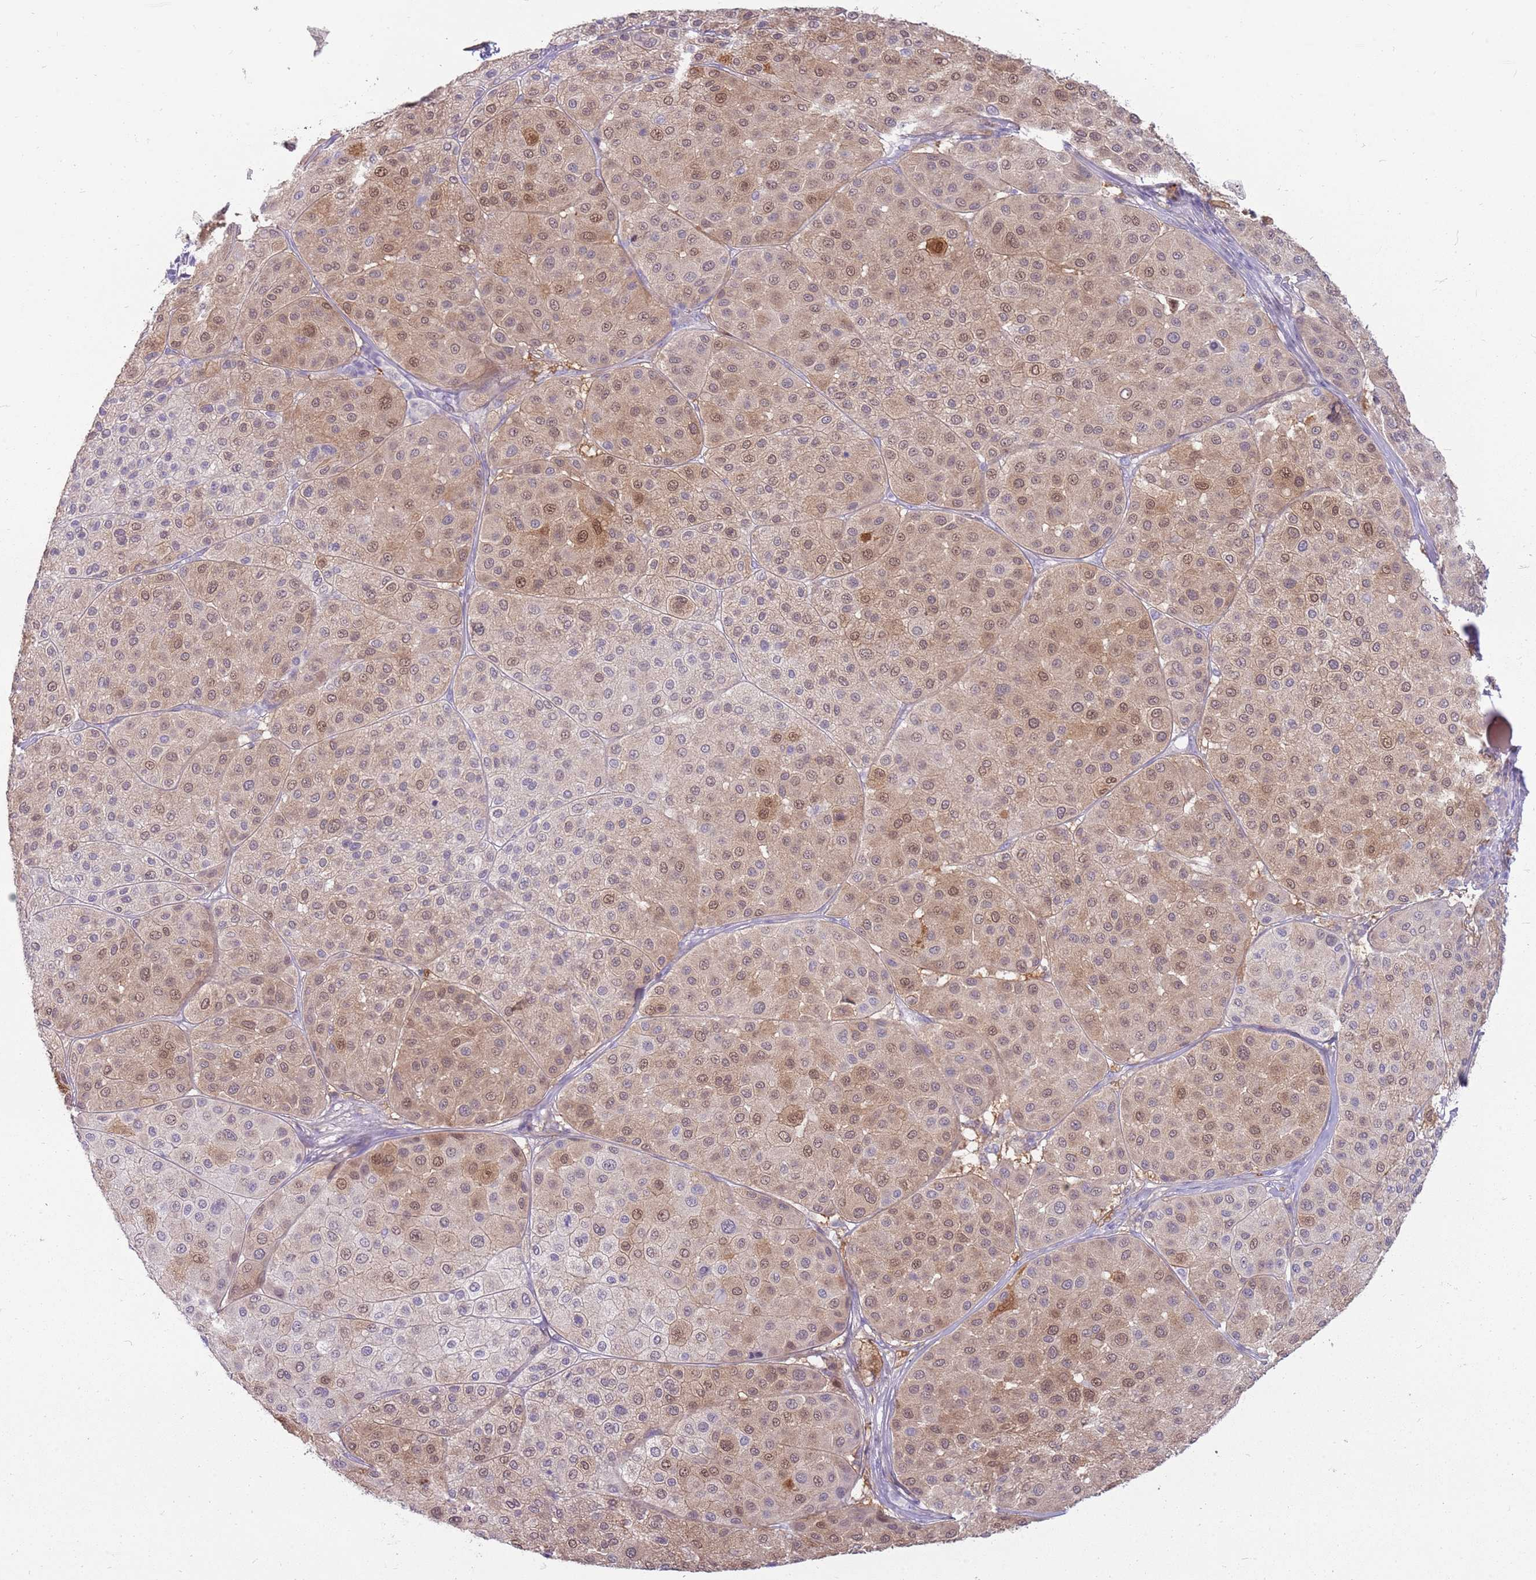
{"staining": {"intensity": "weak", "quantity": "25%-75%", "location": "cytoplasmic/membranous,nuclear"}, "tissue": "melanoma", "cell_type": "Tumor cells", "image_type": "cancer", "snomed": [{"axis": "morphology", "description": "Malignant melanoma, Metastatic site"}, {"axis": "topography", "description": "Smooth muscle"}], "caption": "IHC of human malignant melanoma (metastatic site) demonstrates low levels of weak cytoplasmic/membranous and nuclear positivity in about 25%-75% of tumor cells.", "gene": "DIPK1C", "patient": {"sex": "male", "age": 41}}